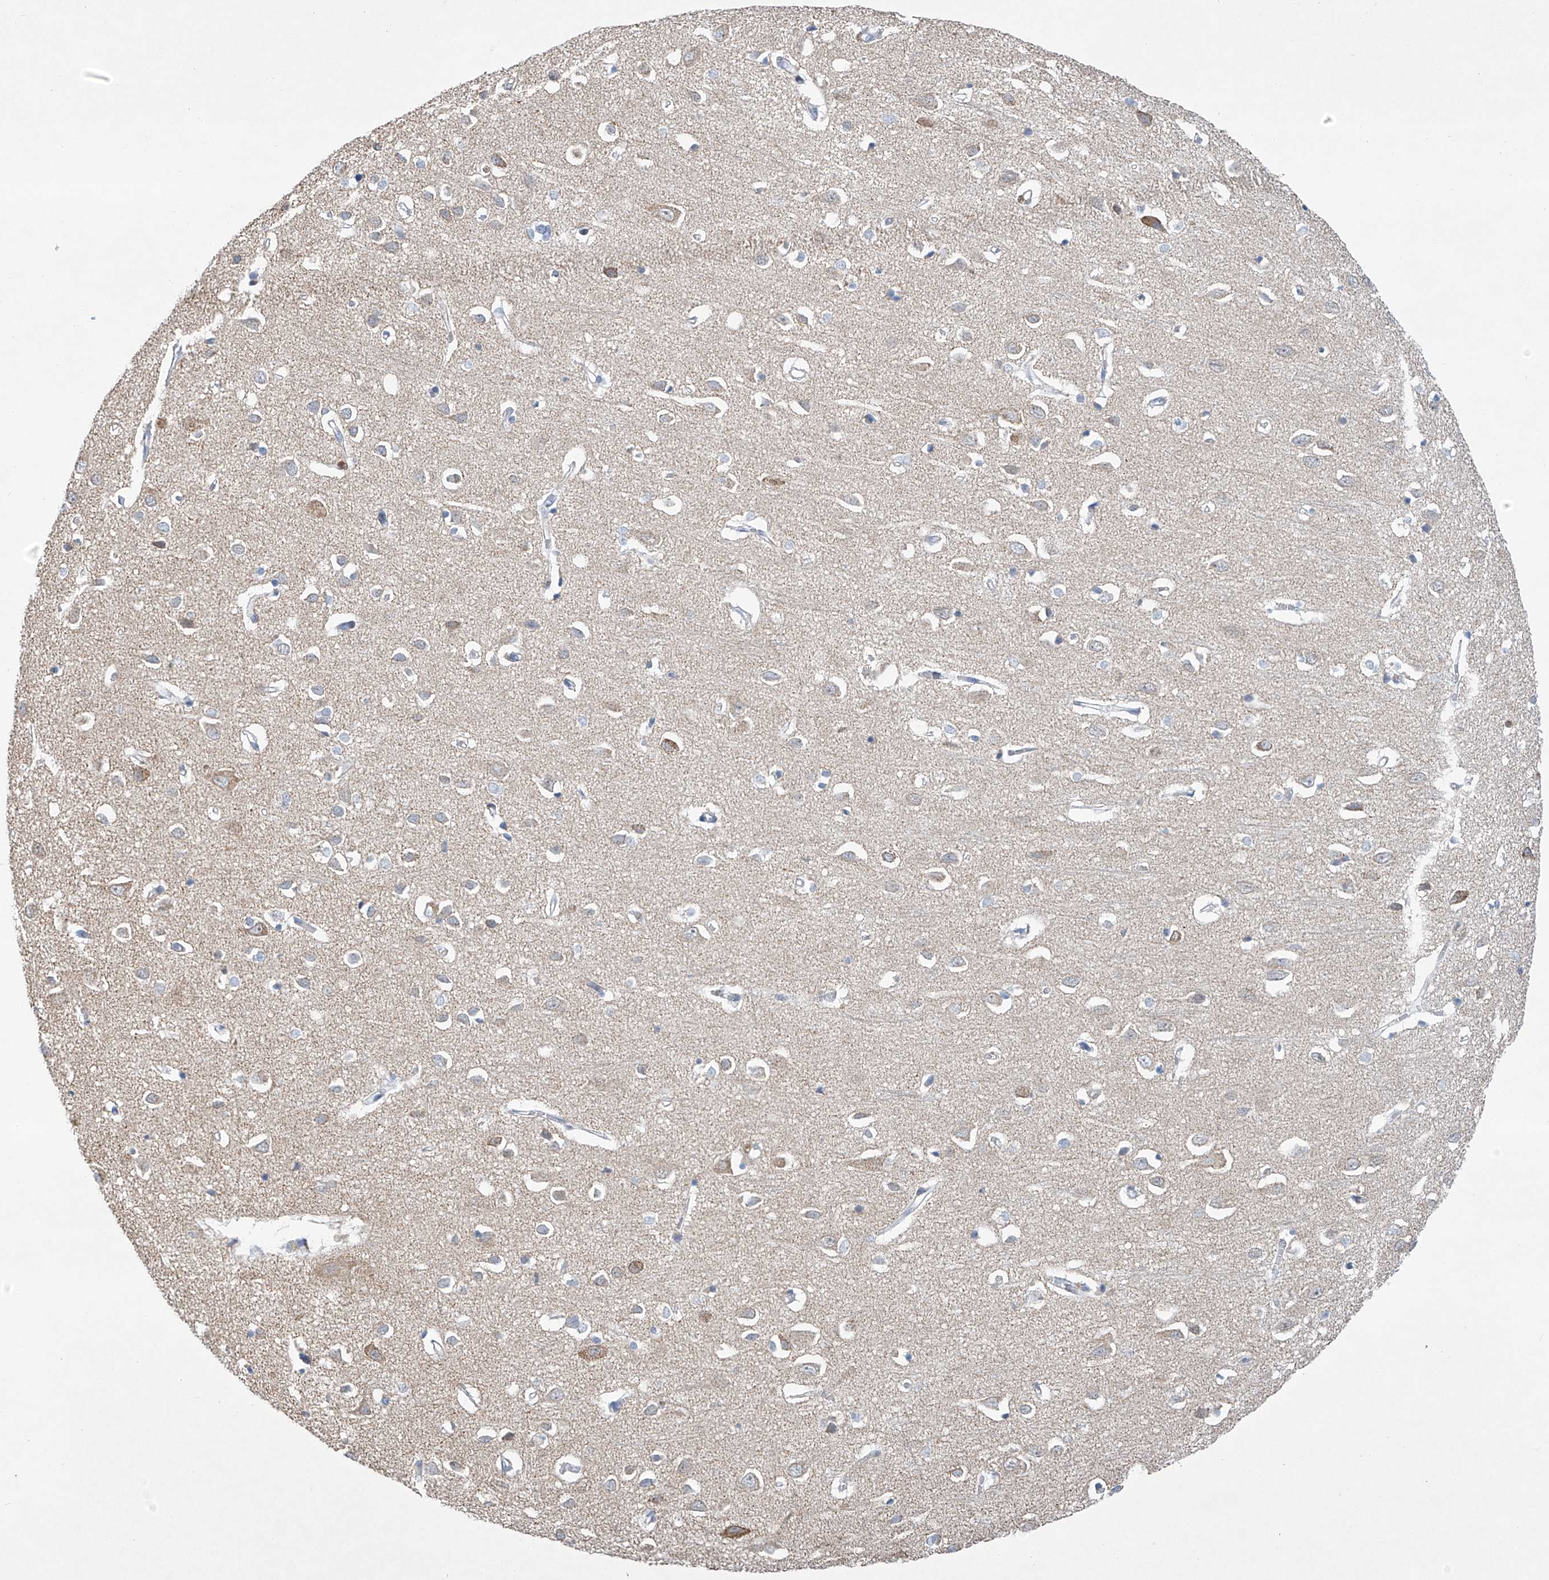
{"staining": {"intensity": "negative", "quantity": "none", "location": "none"}, "tissue": "cerebral cortex", "cell_type": "Endothelial cells", "image_type": "normal", "snomed": [{"axis": "morphology", "description": "Normal tissue, NOS"}, {"axis": "topography", "description": "Cerebral cortex"}], "caption": "Immunohistochemistry (IHC) photomicrograph of normal cerebral cortex stained for a protein (brown), which exhibits no positivity in endothelial cells.", "gene": "KLF15", "patient": {"sex": "female", "age": 64}}